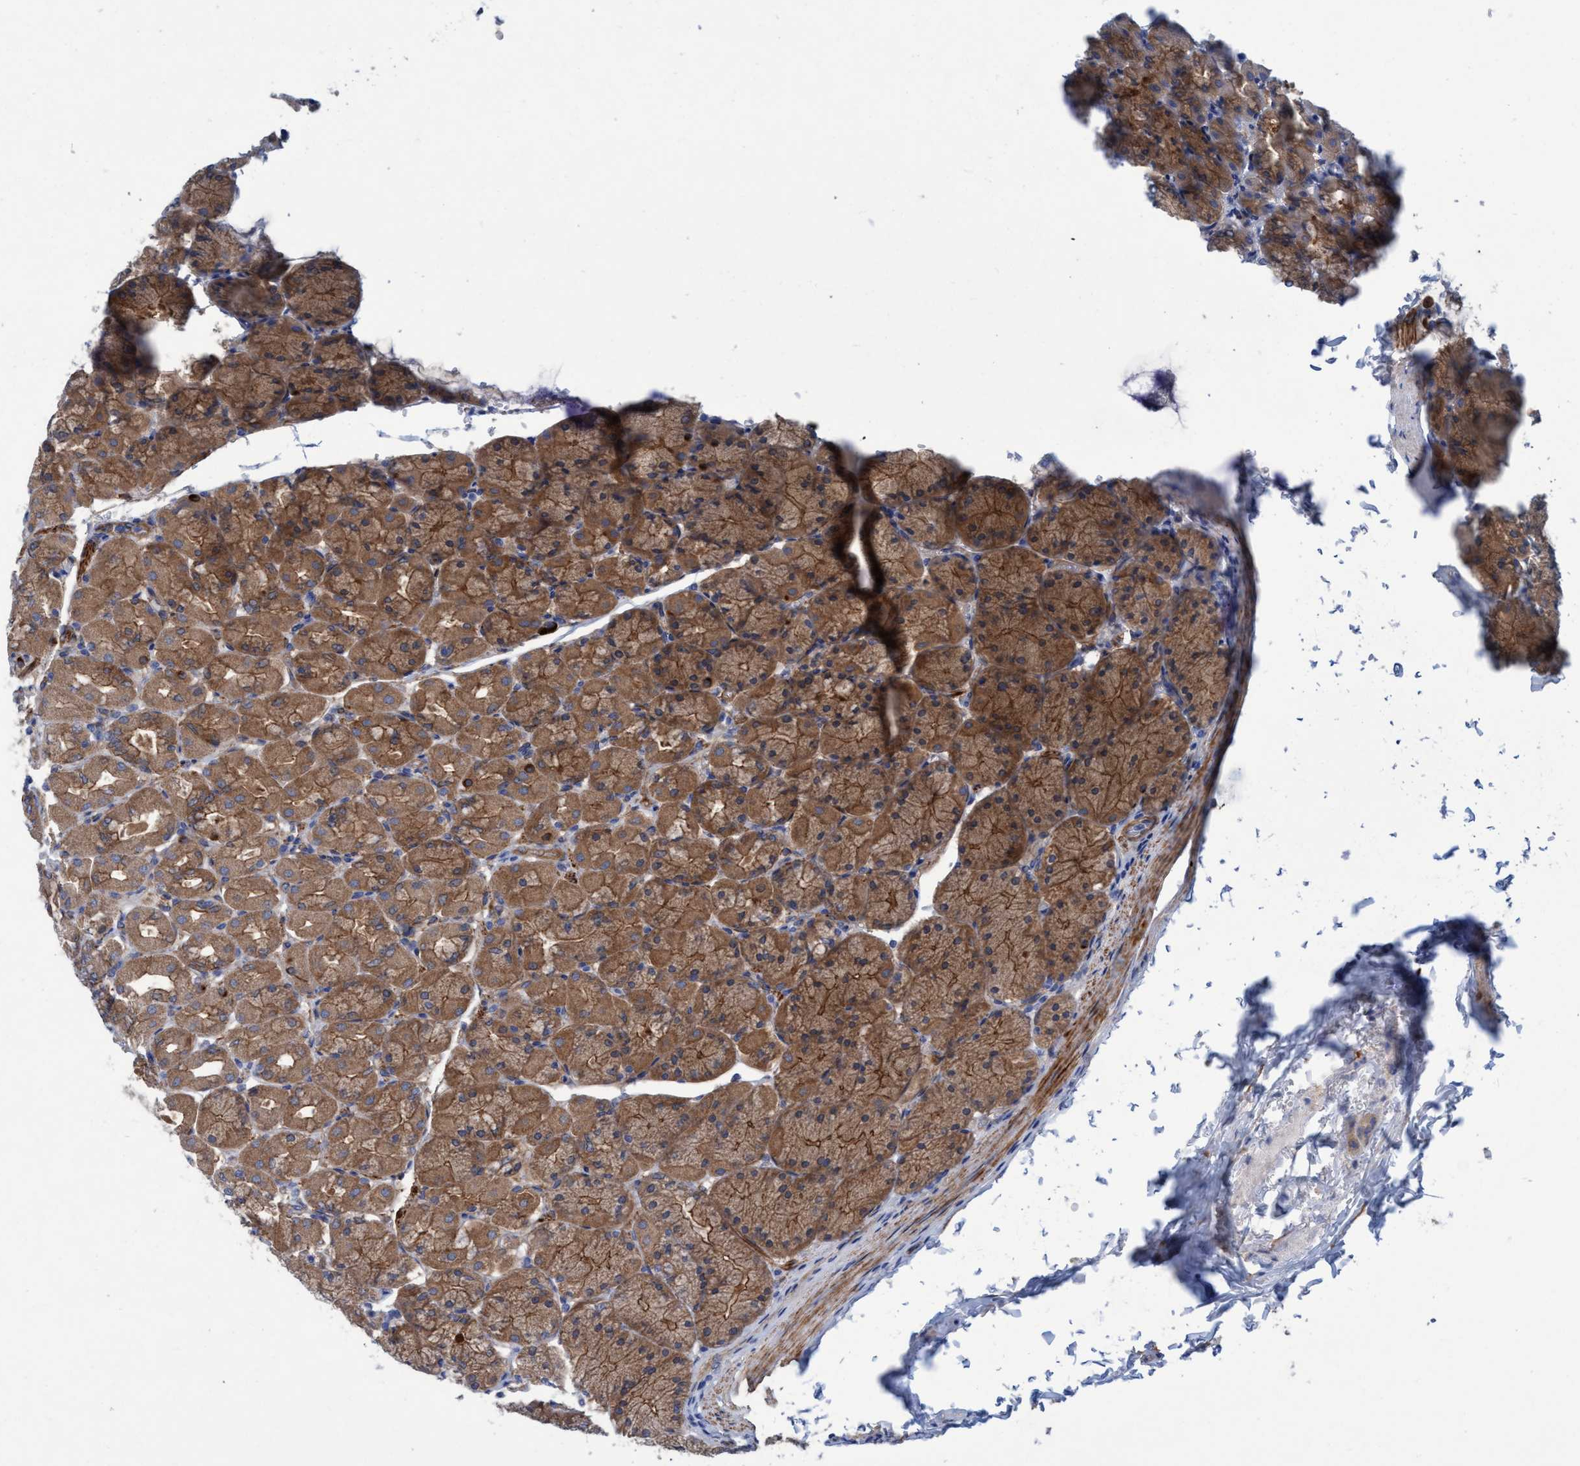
{"staining": {"intensity": "strong", "quantity": ">75%", "location": "cytoplasmic/membranous"}, "tissue": "stomach", "cell_type": "Glandular cells", "image_type": "normal", "snomed": [{"axis": "morphology", "description": "Normal tissue, NOS"}, {"axis": "topography", "description": "Stomach, upper"}], "caption": "Protein positivity by immunohistochemistry (IHC) reveals strong cytoplasmic/membranous positivity in approximately >75% of glandular cells in unremarkable stomach.", "gene": "GULP1", "patient": {"sex": "female", "age": 56}}